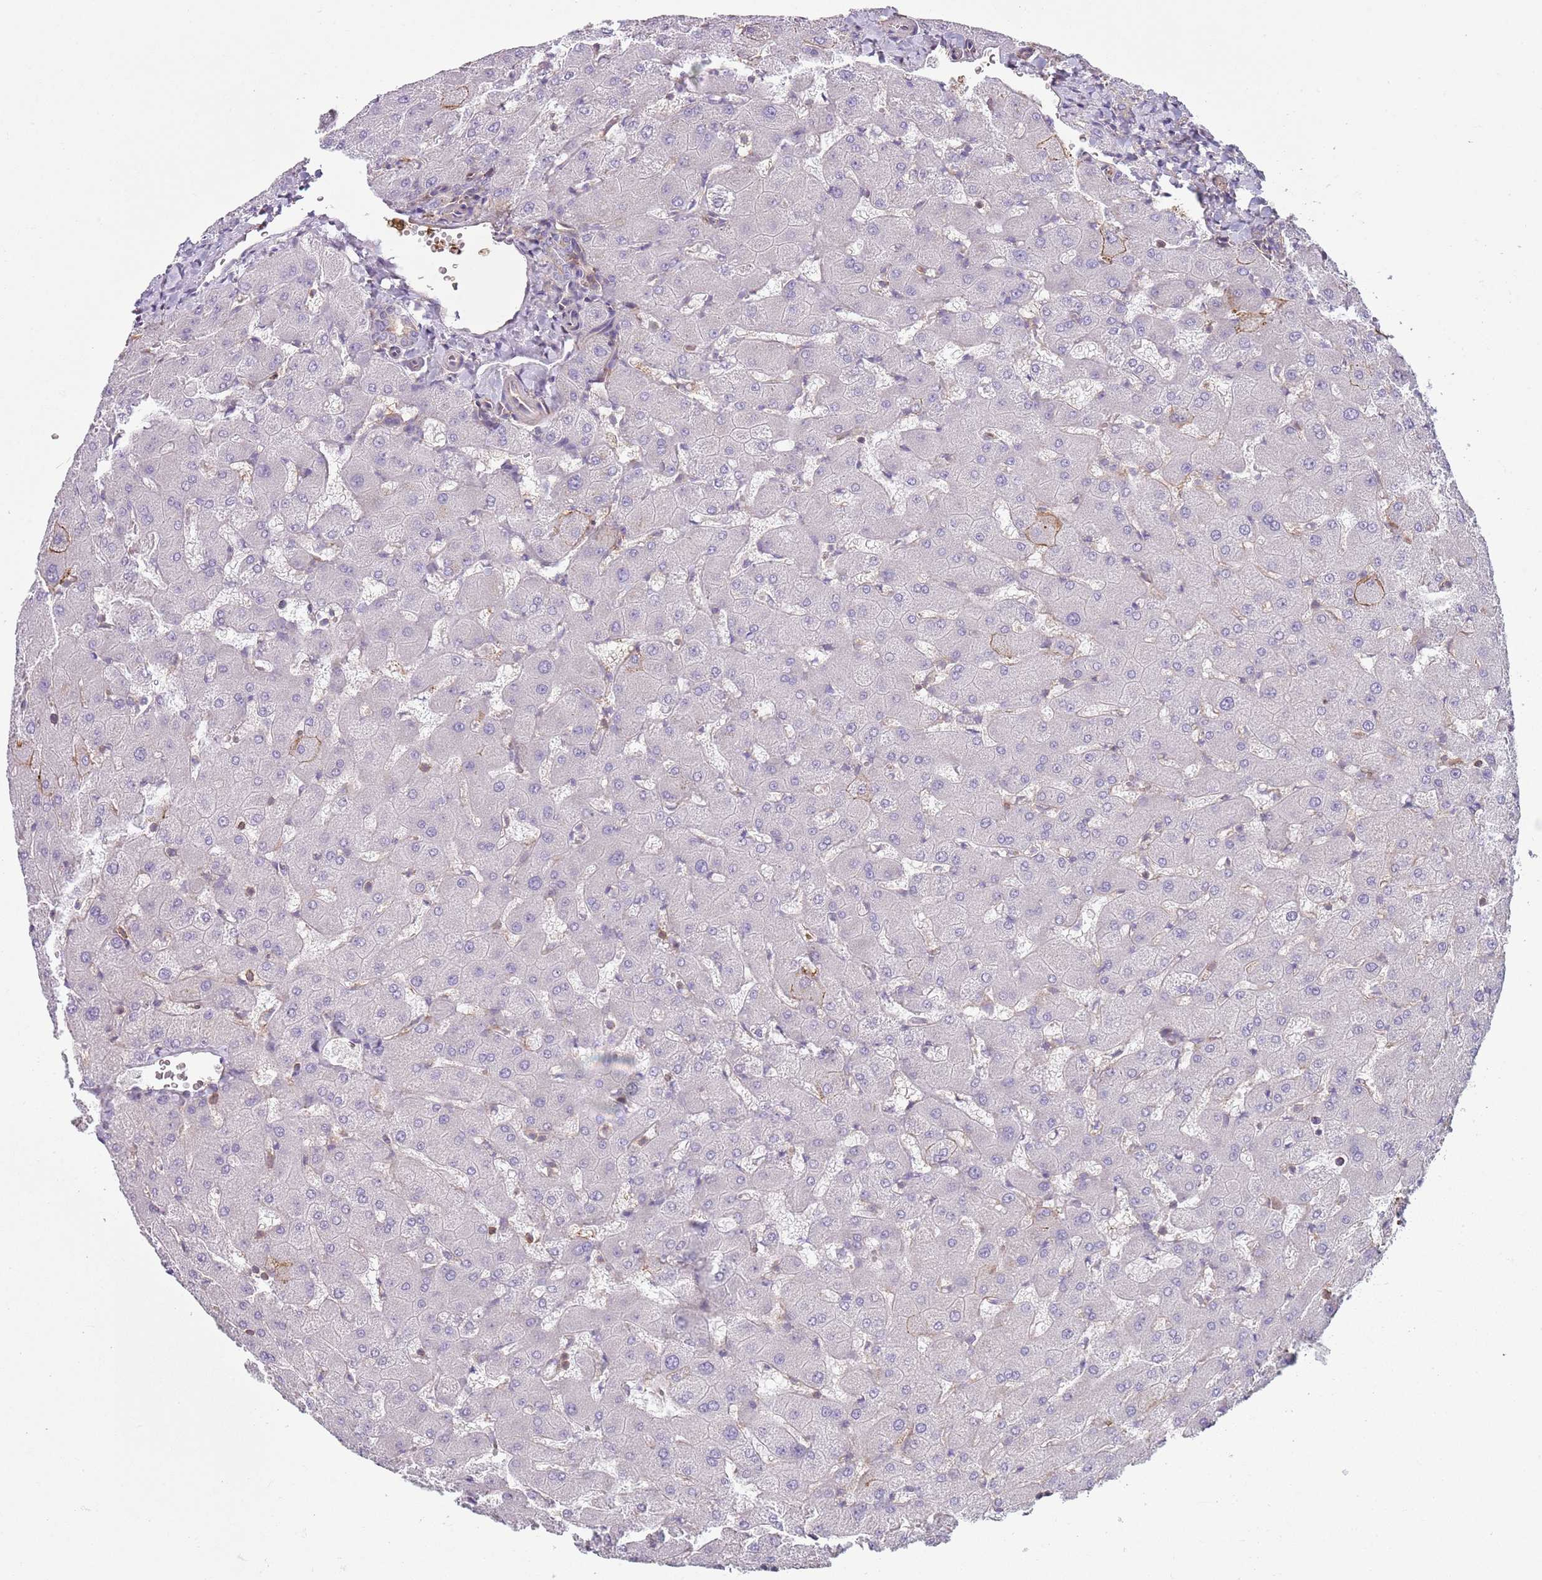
{"staining": {"intensity": "negative", "quantity": "none", "location": "none"}, "tissue": "liver", "cell_type": "Cholangiocytes", "image_type": "normal", "snomed": [{"axis": "morphology", "description": "Normal tissue, NOS"}, {"axis": "topography", "description": "Liver"}], "caption": "Immunohistochemical staining of benign human liver exhibits no significant positivity in cholangiocytes.", "gene": "GNAI1", "patient": {"sex": "female", "age": 63}}